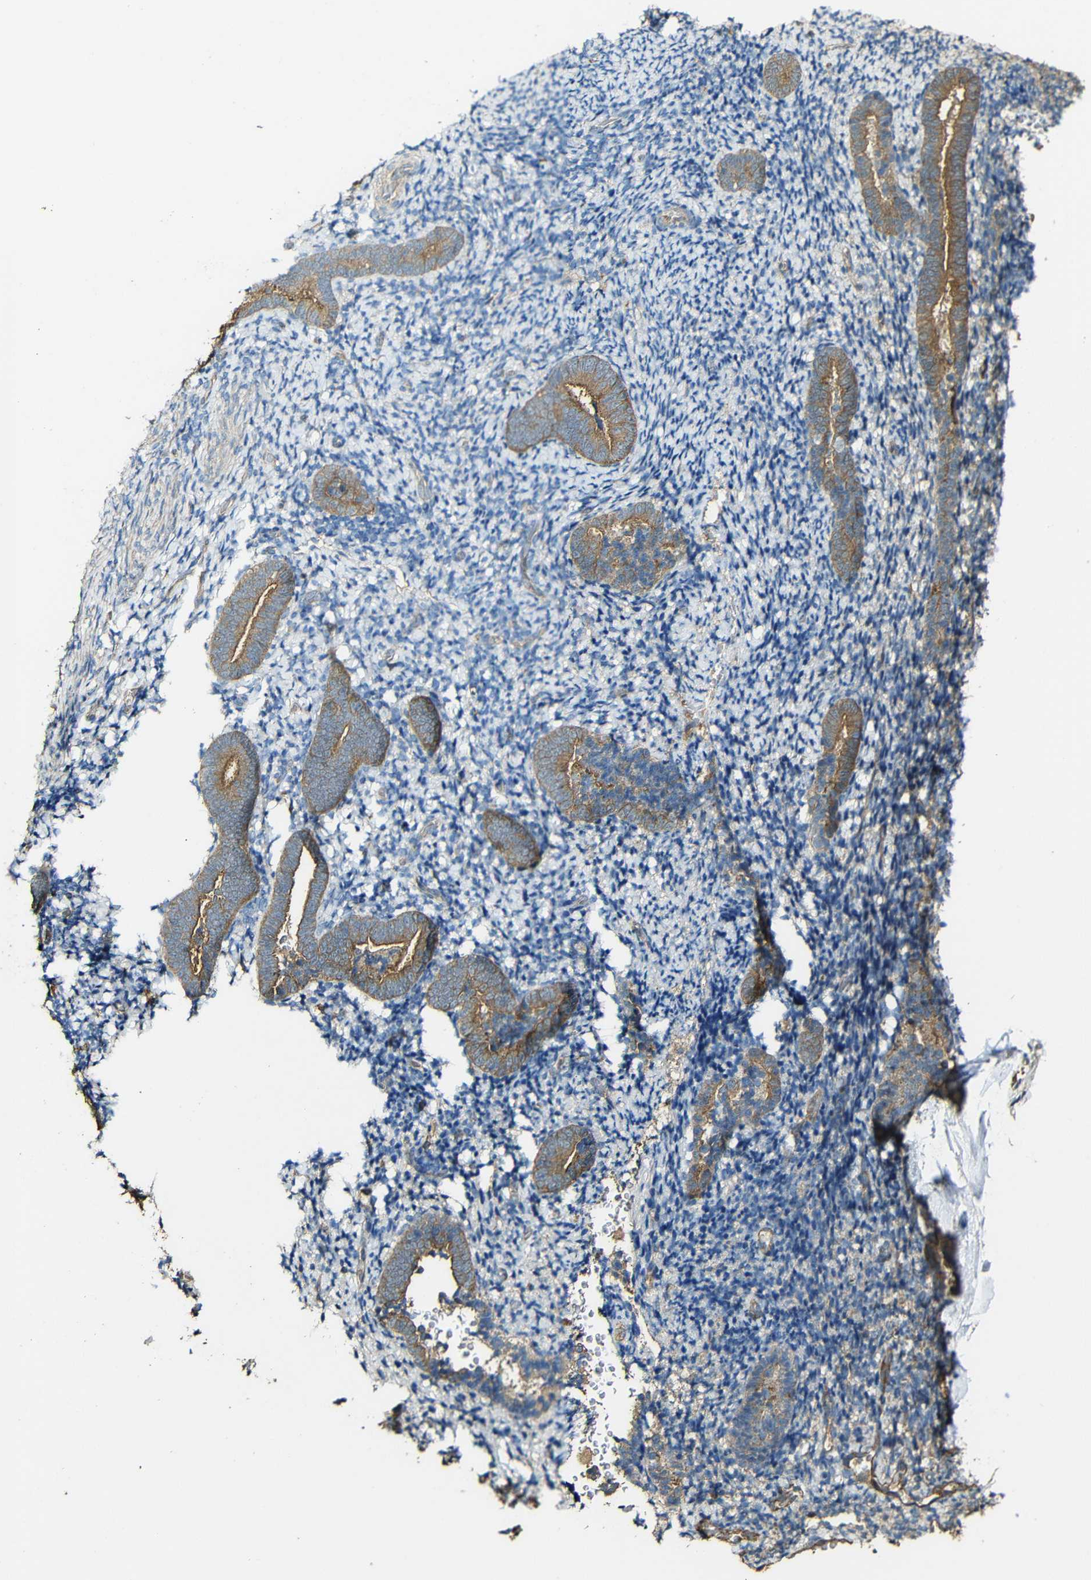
{"staining": {"intensity": "weak", "quantity": "<25%", "location": "cytoplasmic/membranous"}, "tissue": "endometrium", "cell_type": "Cells in endometrial stroma", "image_type": "normal", "snomed": [{"axis": "morphology", "description": "Normal tissue, NOS"}, {"axis": "topography", "description": "Endometrium"}], "caption": "The micrograph displays no staining of cells in endometrial stroma in normal endometrium. Nuclei are stained in blue.", "gene": "CASP8", "patient": {"sex": "female", "age": 51}}